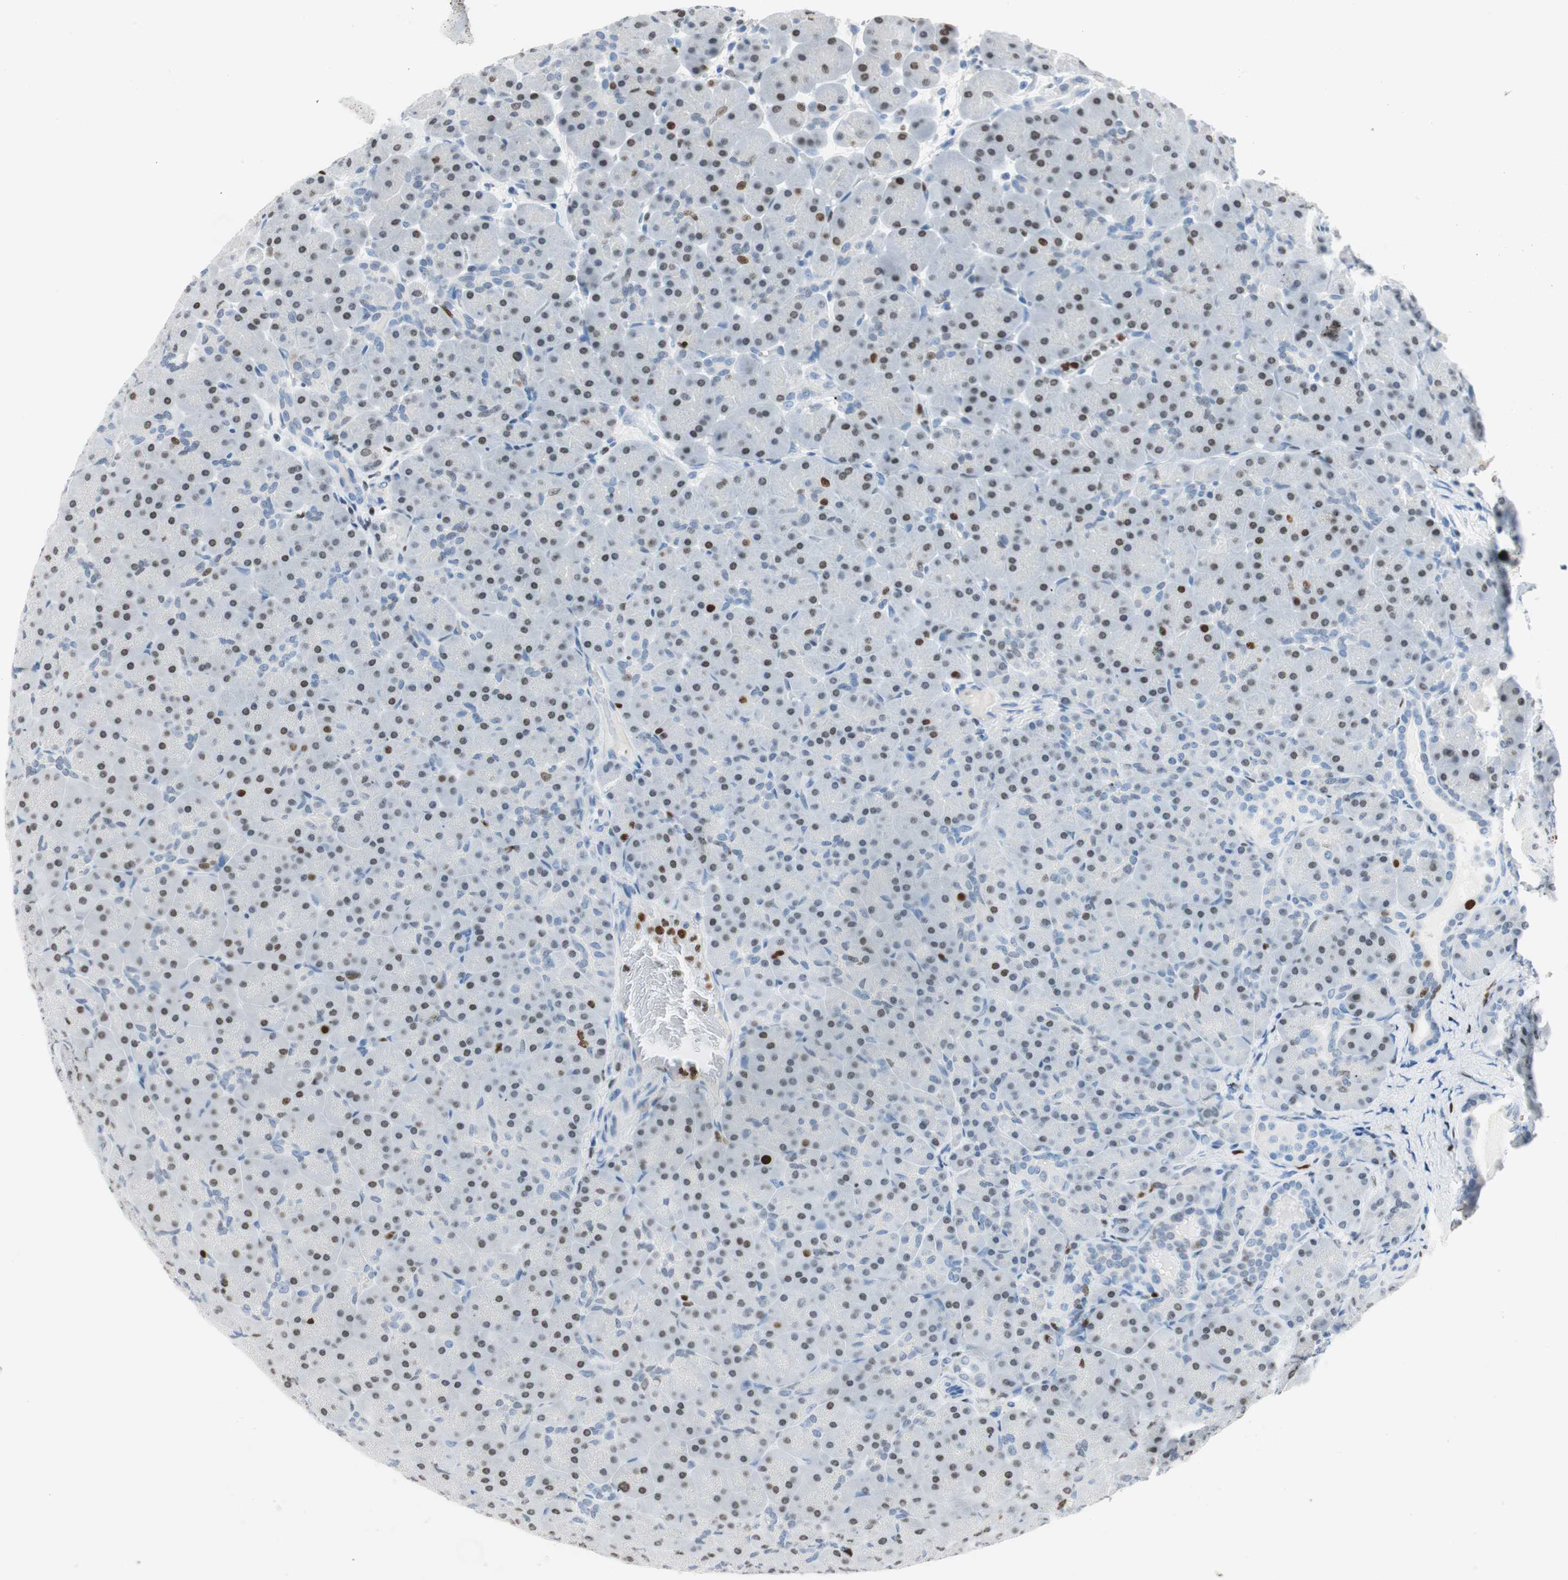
{"staining": {"intensity": "weak", "quantity": ">75%", "location": "cytoplasmic/membranous,nuclear"}, "tissue": "pancreas", "cell_type": "Exocrine glandular cells", "image_type": "normal", "snomed": [{"axis": "morphology", "description": "Normal tissue, NOS"}, {"axis": "topography", "description": "Pancreas"}], "caption": "Protein staining of benign pancreas displays weak cytoplasmic/membranous,nuclear staining in about >75% of exocrine glandular cells.", "gene": "EZH2", "patient": {"sex": "male", "age": 66}}